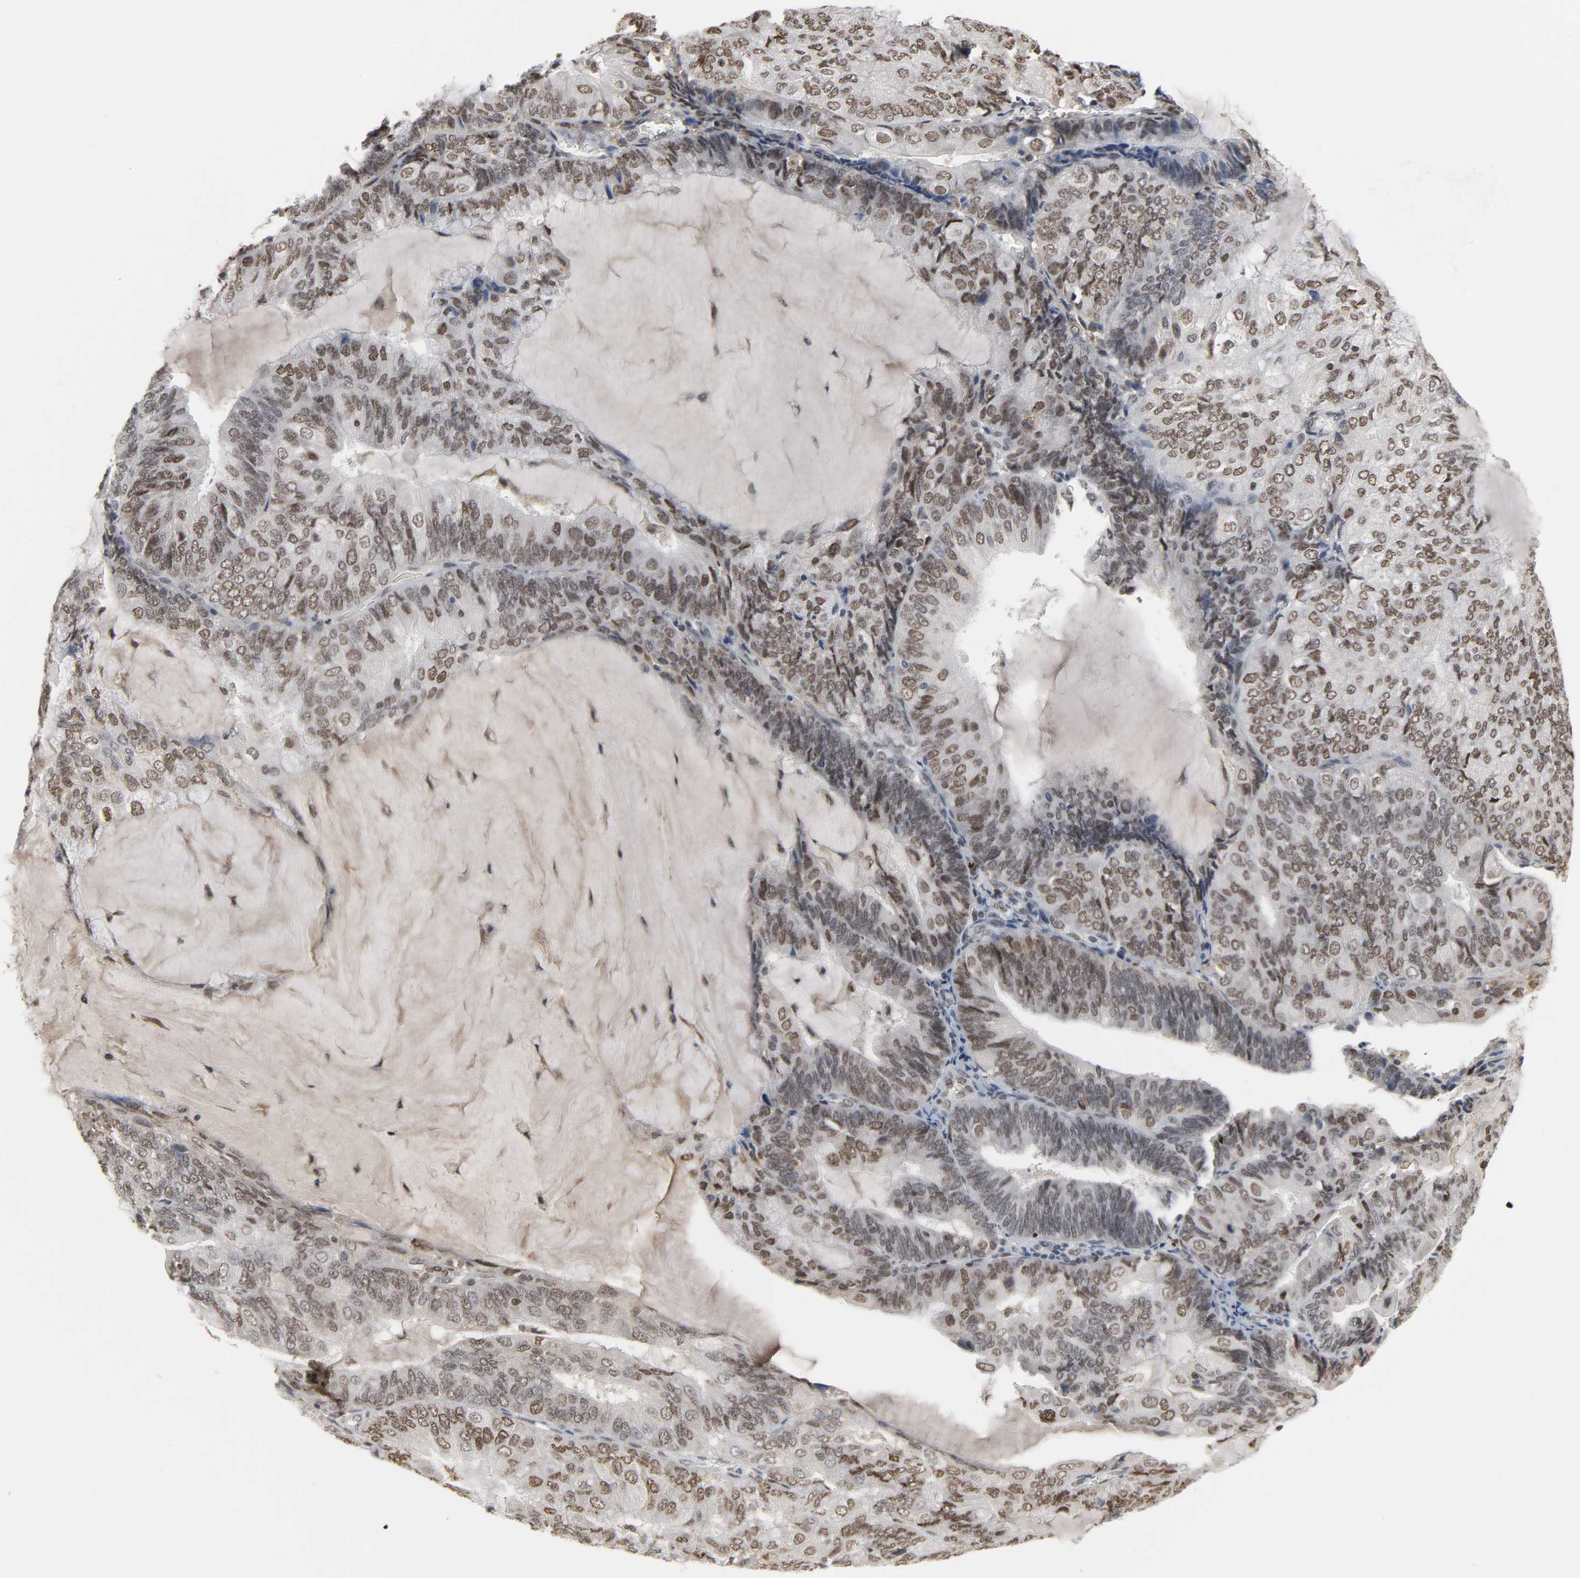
{"staining": {"intensity": "moderate", "quantity": ">75%", "location": "nuclear"}, "tissue": "endometrial cancer", "cell_type": "Tumor cells", "image_type": "cancer", "snomed": [{"axis": "morphology", "description": "Adenocarcinoma, NOS"}, {"axis": "topography", "description": "Endometrium"}], "caption": "IHC (DAB) staining of adenocarcinoma (endometrial) exhibits moderate nuclear protein expression in approximately >75% of tumor cells.", "gene": "DAZAP1", "patient": {"sex": "female", "age": 81}}